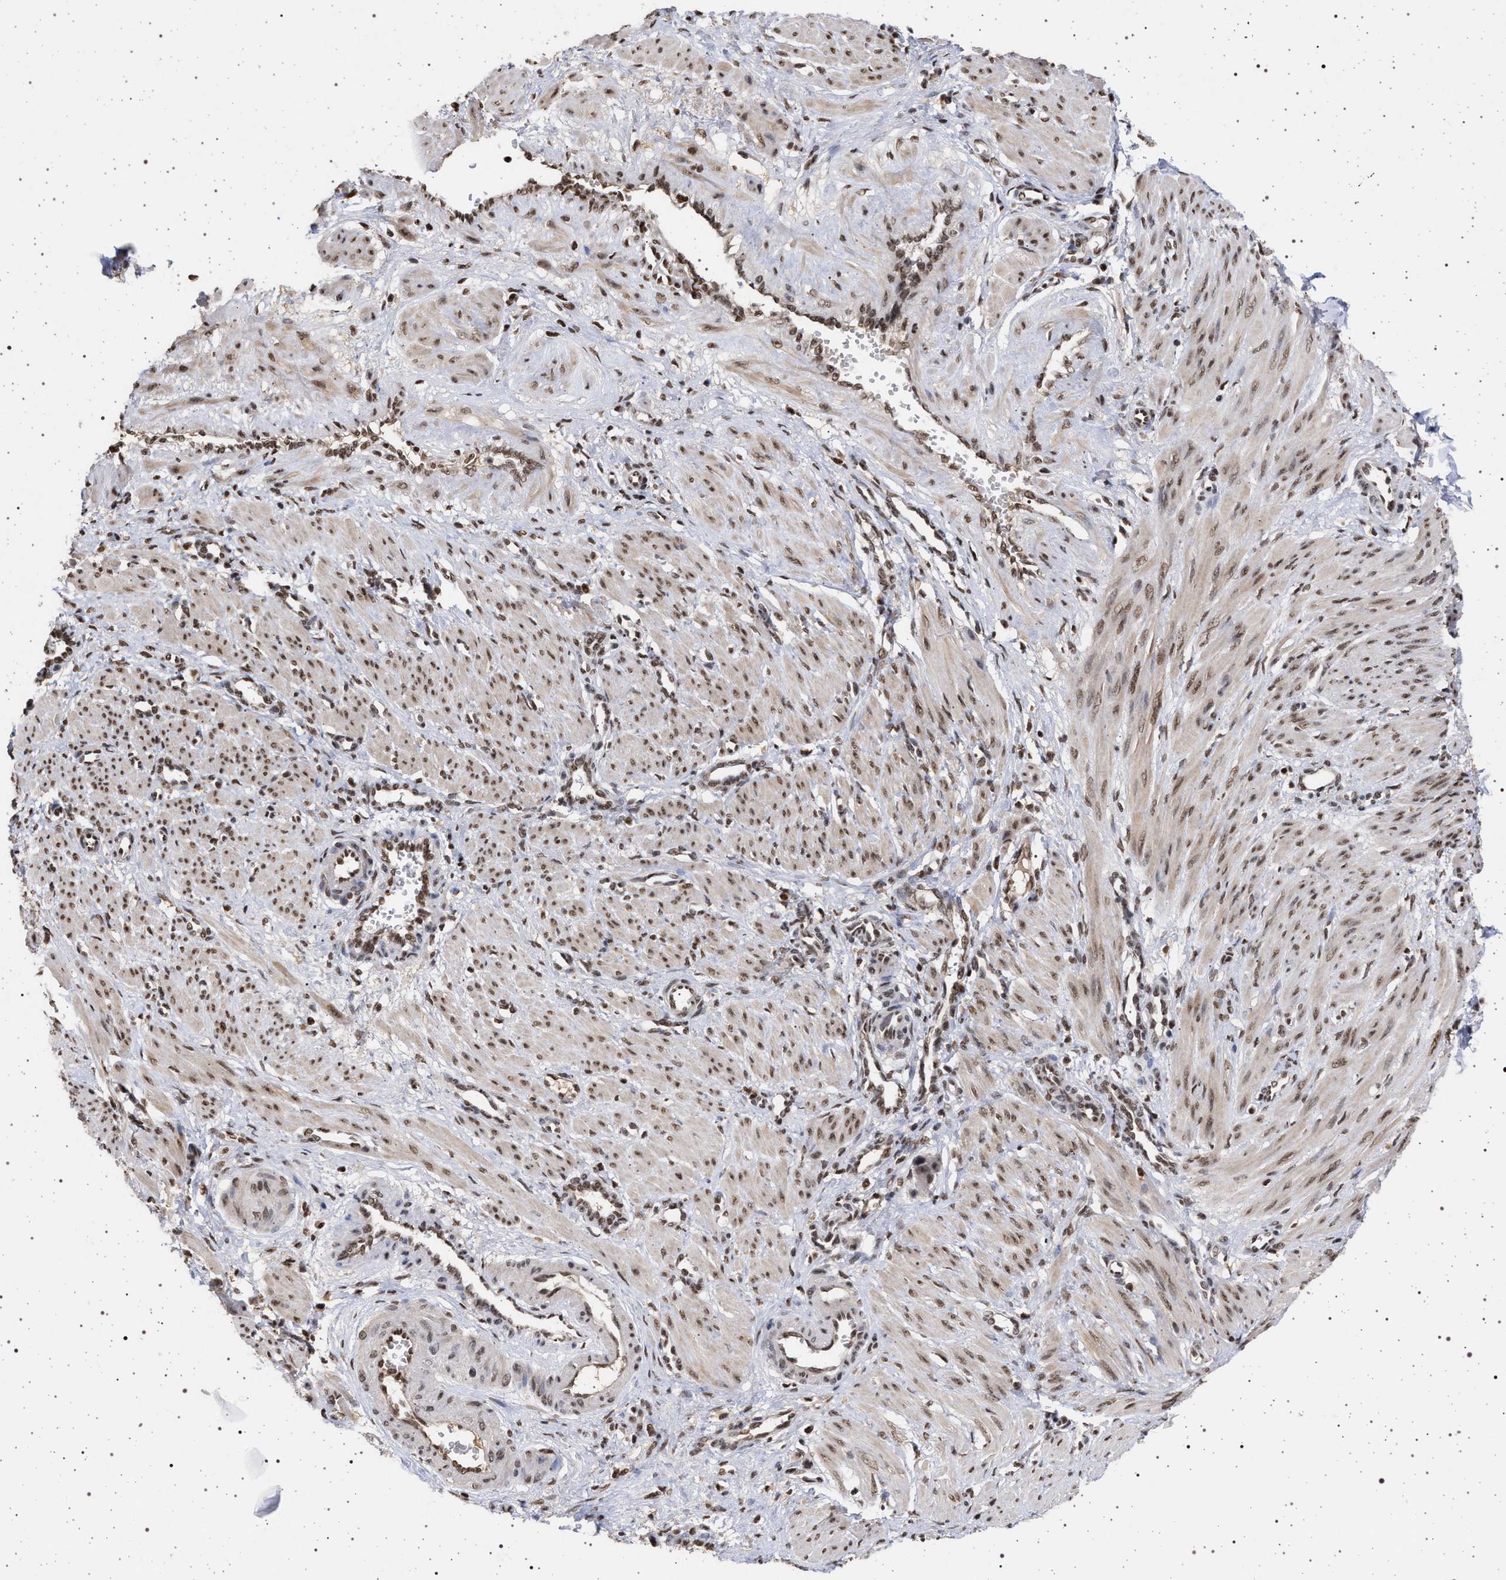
{"staining": {"intensity": "moderate", "quantity": ">75%", "location": "nuclear"}, "tissue": "smooth muscle", "cell_type": "Smooth muscle cells", "image_type": "normal", "snomed": [{"axis": "morphology", "description": "Normal tissue, NOS"}, {"axis": "topography", "description": "Endometrium"}], "caption": "This image exhibits unremarkable smooth muscle stained with immunohistochemistry to label a protein in brown. The nuclear of smooth muscle cells show moderate positivity for the protein. Nuclei are counter-stained blue.", "gene": "PHF12", "patient": {"sex": "female", "age": 33}}